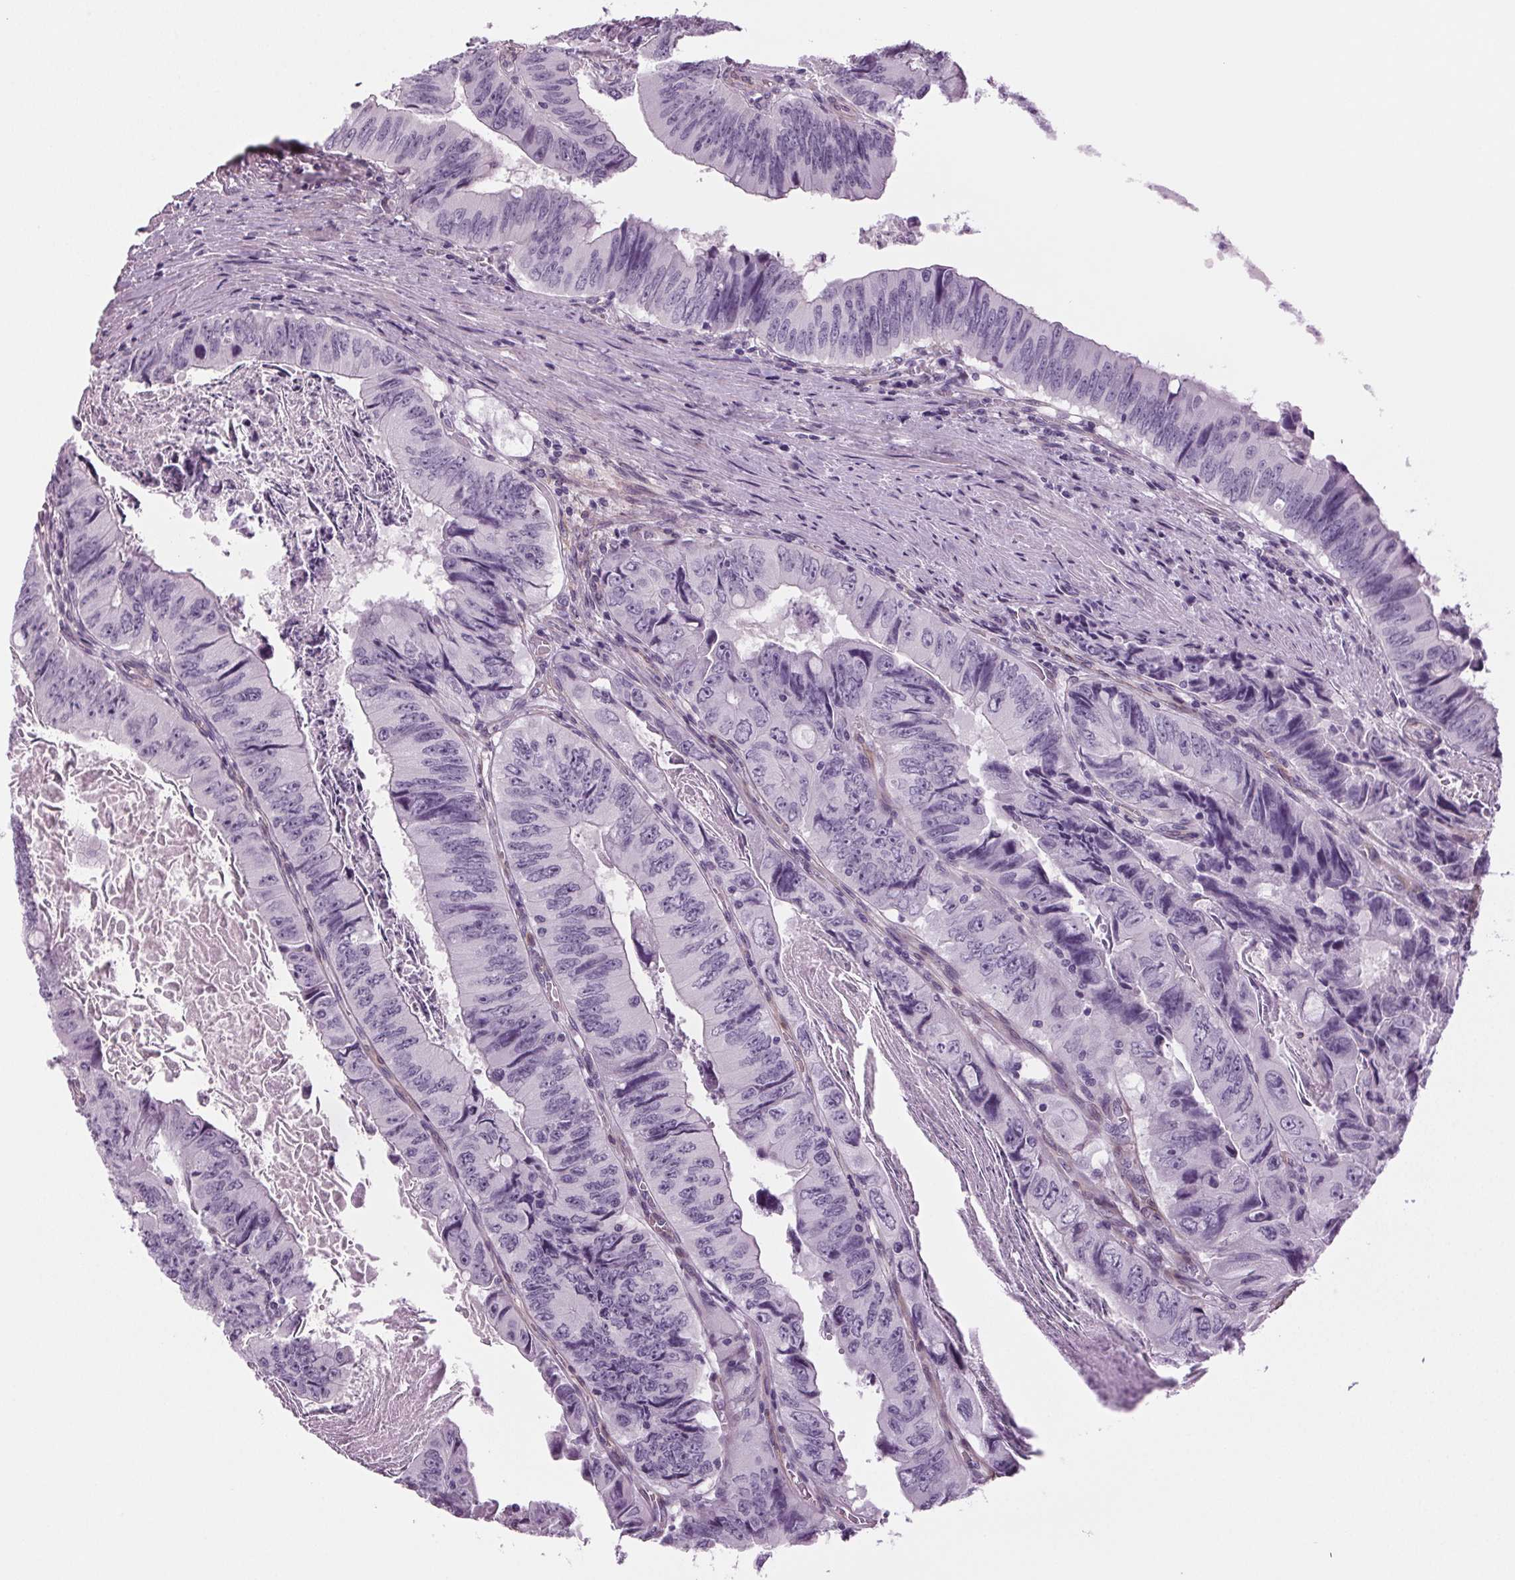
{"staining": {"intensity": "negative", "quantity": "none", "location": "none"}, "tissue": "colorectal cancer", "cell_type": "Tumor cells", "image_type": "cancer", "snomed": [{"axis": "morphology", "description": "Adenocarcinoma, NOS"}, {"axis": "topography", "description": "Colon"}], "caption": "The micrograph shows no significant positivity in tumor cells of colorectal cancer (adenocarcinoma). The staining was performed using DAB (3,3'-diaminobenzidine) to visualize the protein expression in brown, while the nuclei were stained in blue with hematoxylin (Magnification: 20x).", "gene": "BHLHE22", "patient": {"sex": "female", "age": 84}}